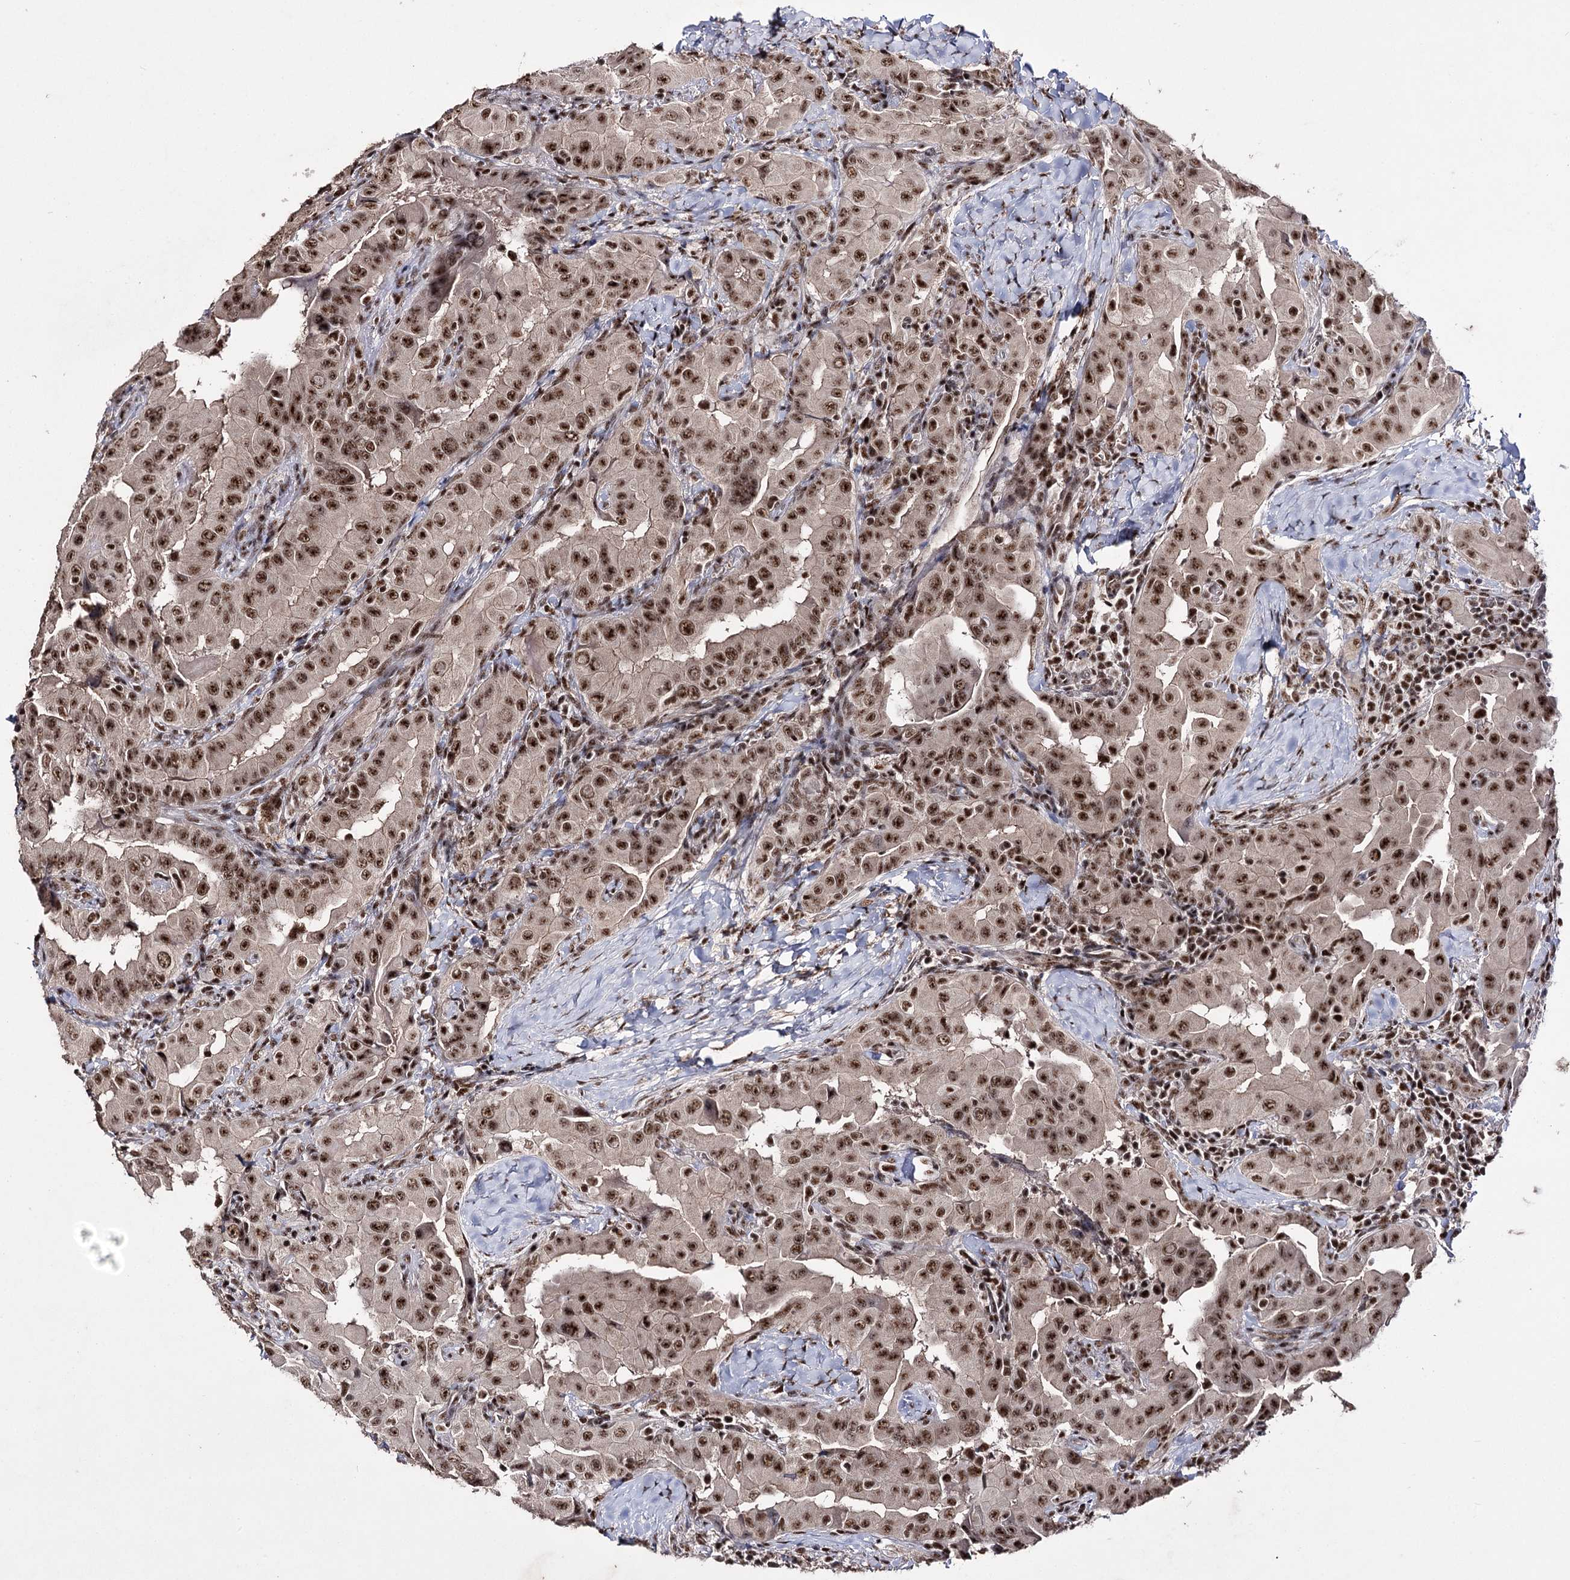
{"staining": {"intensity": "moderate", "quantity": ">75%", "location": "nuclear"}, "tissue": "thyroid cancer", "cell_type": "Tumor cells", "image_type": "cancer", "snomed": [{"axis": "morphology", "description": "Papillary adenocarcinoma, NOS"}, {"axis": "topography", "description": "Thyroid gland"}], "caption": "The immunohistochemical stain highlights moderate nuclear positivity in tumor cells of papillary adenocarcinoma (thyroid) tissue. (IHC, brightfield microscopy, high magnification).", "gene": "PRPF40A", "patient": {"sex": "male", "age": 33}}